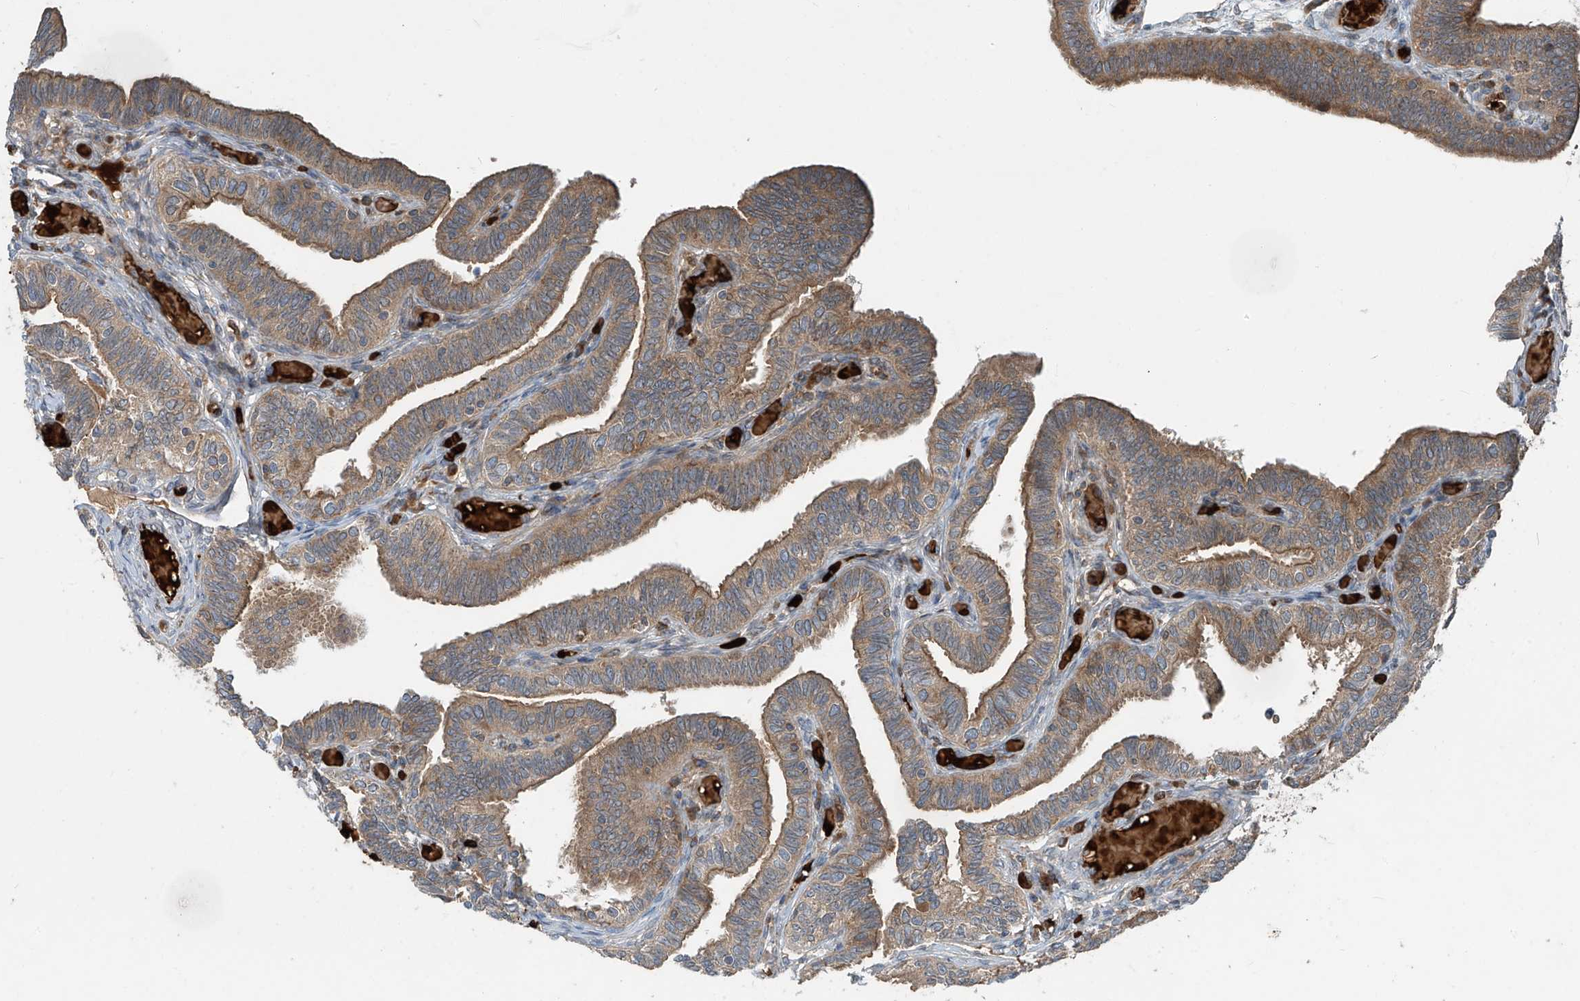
{"staining": {"intensity": "strong", "quantity": ">75%", "location": "cytoplasmic/membranous"}, "tissue": "fallopian tube", "cell_type": "Glandular cells", "image_type": "normal", "snomed": [{"axis": "morphology", "description": "Normal tissue, NOS"}, {"axis": "topography", "description": "Fallopian tube"}], "caption": "Immunohistochemistry photomicrograph of benign fallopian tube stained for a protein (brown), which demonstrates high levels of strong cytoplasmic/membranous expression in approximately >75% of glandular cells.", "gene": "ZDHHC9", "patient": {"sex": "female", "age": 39}}